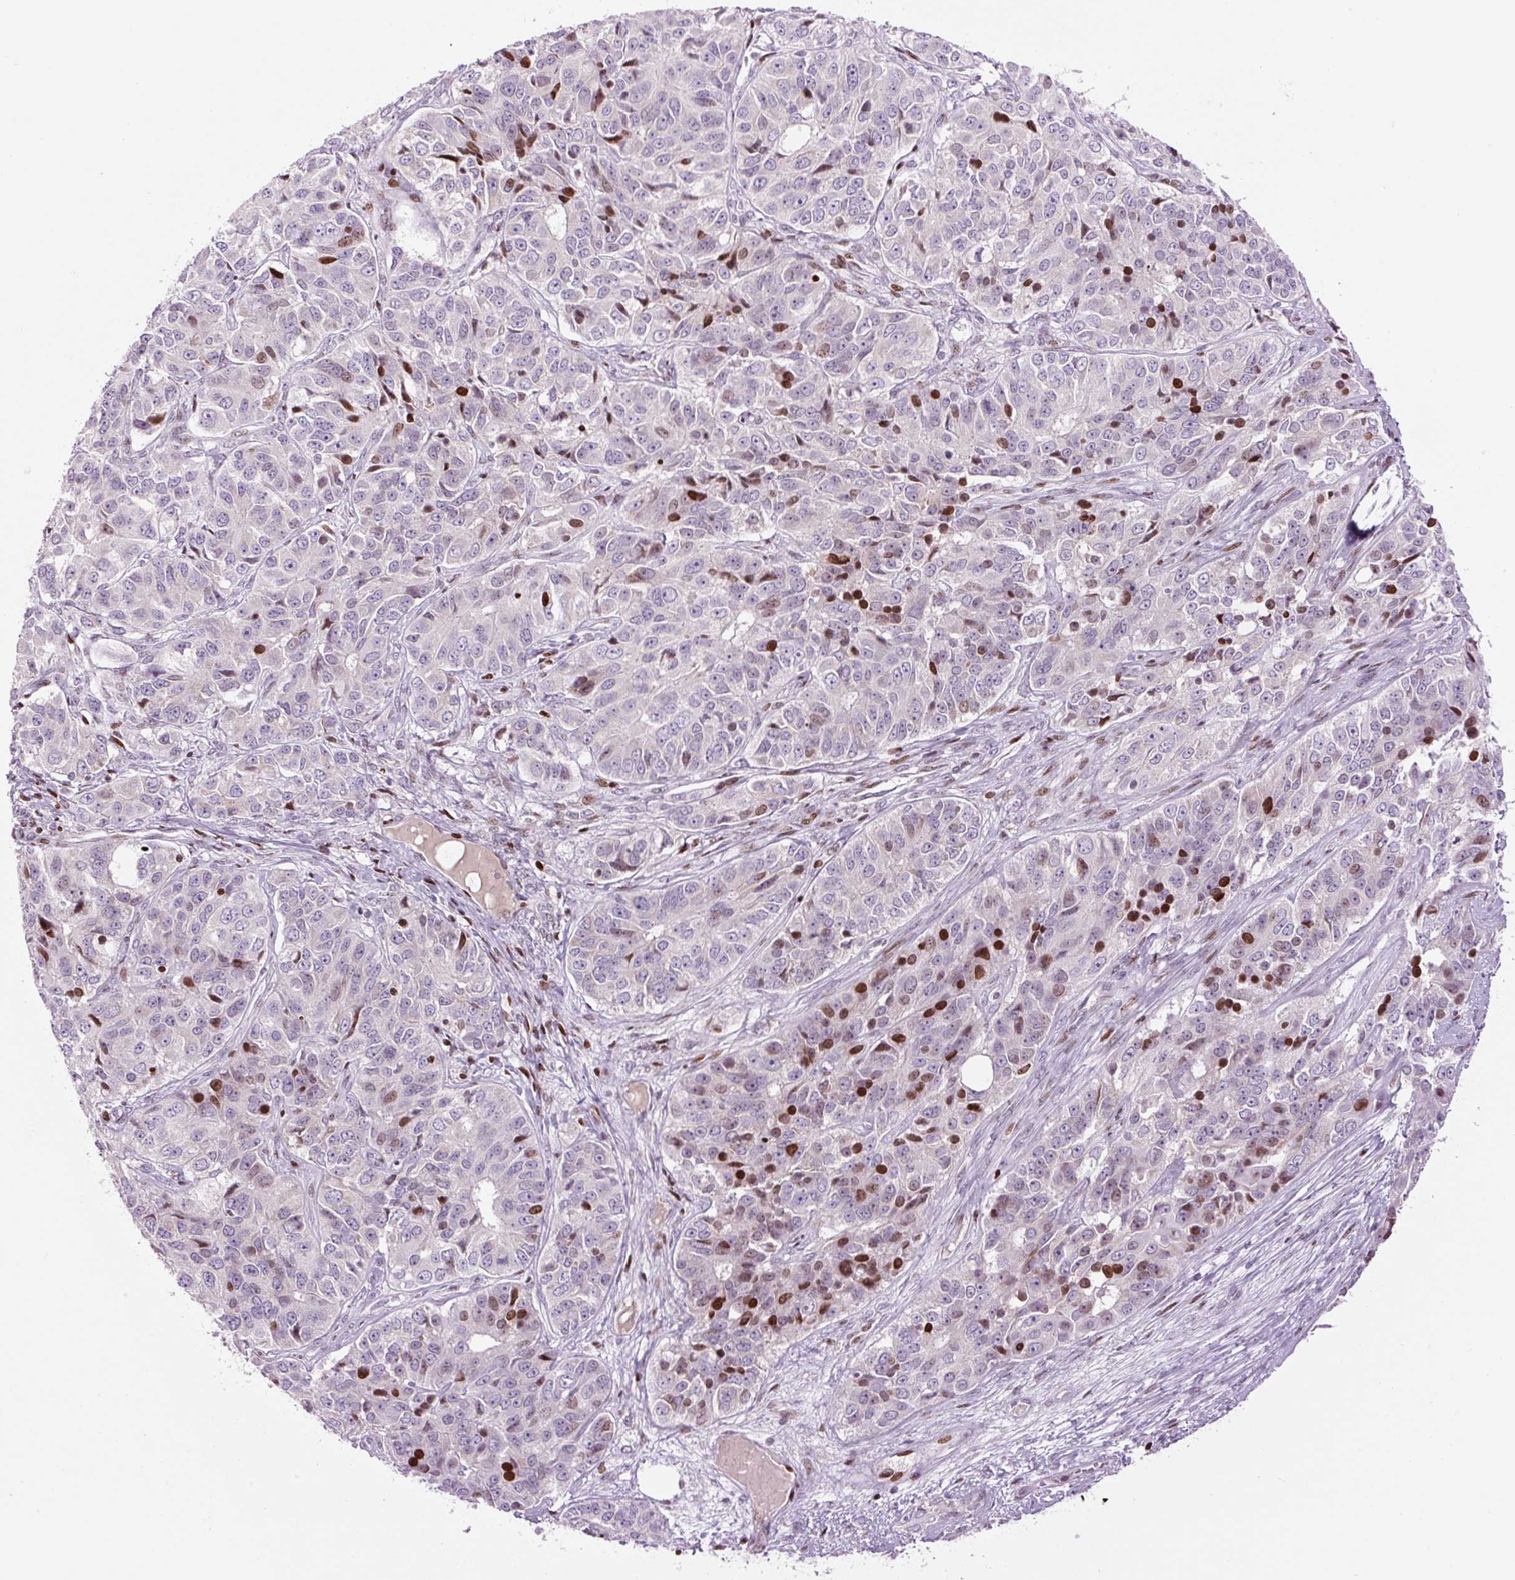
{"staining": {"intensity": "strong", "quantity": "<25%", "location": "nuclear"}, "tissue": "ovarian cancer", "cell_type": "Tumor cells", "image_type": "cancer", "snomed": [{"axis": "morphology", "description": "Carcinoma, endometroid"}, {"axis": "topography", "description": "Ovary"}], "caption": "The histopathology image shows staining of endometroid carcinoma (ovarian), revealing strong nuclear protein expression (brown color) within tumor cells. (DAB (3,3'-diaminobenzidine) IHC with brightfield microscopy, high magnification).", "gene": "TMEM177", "patient": {"sex": "female", "age": 51}}